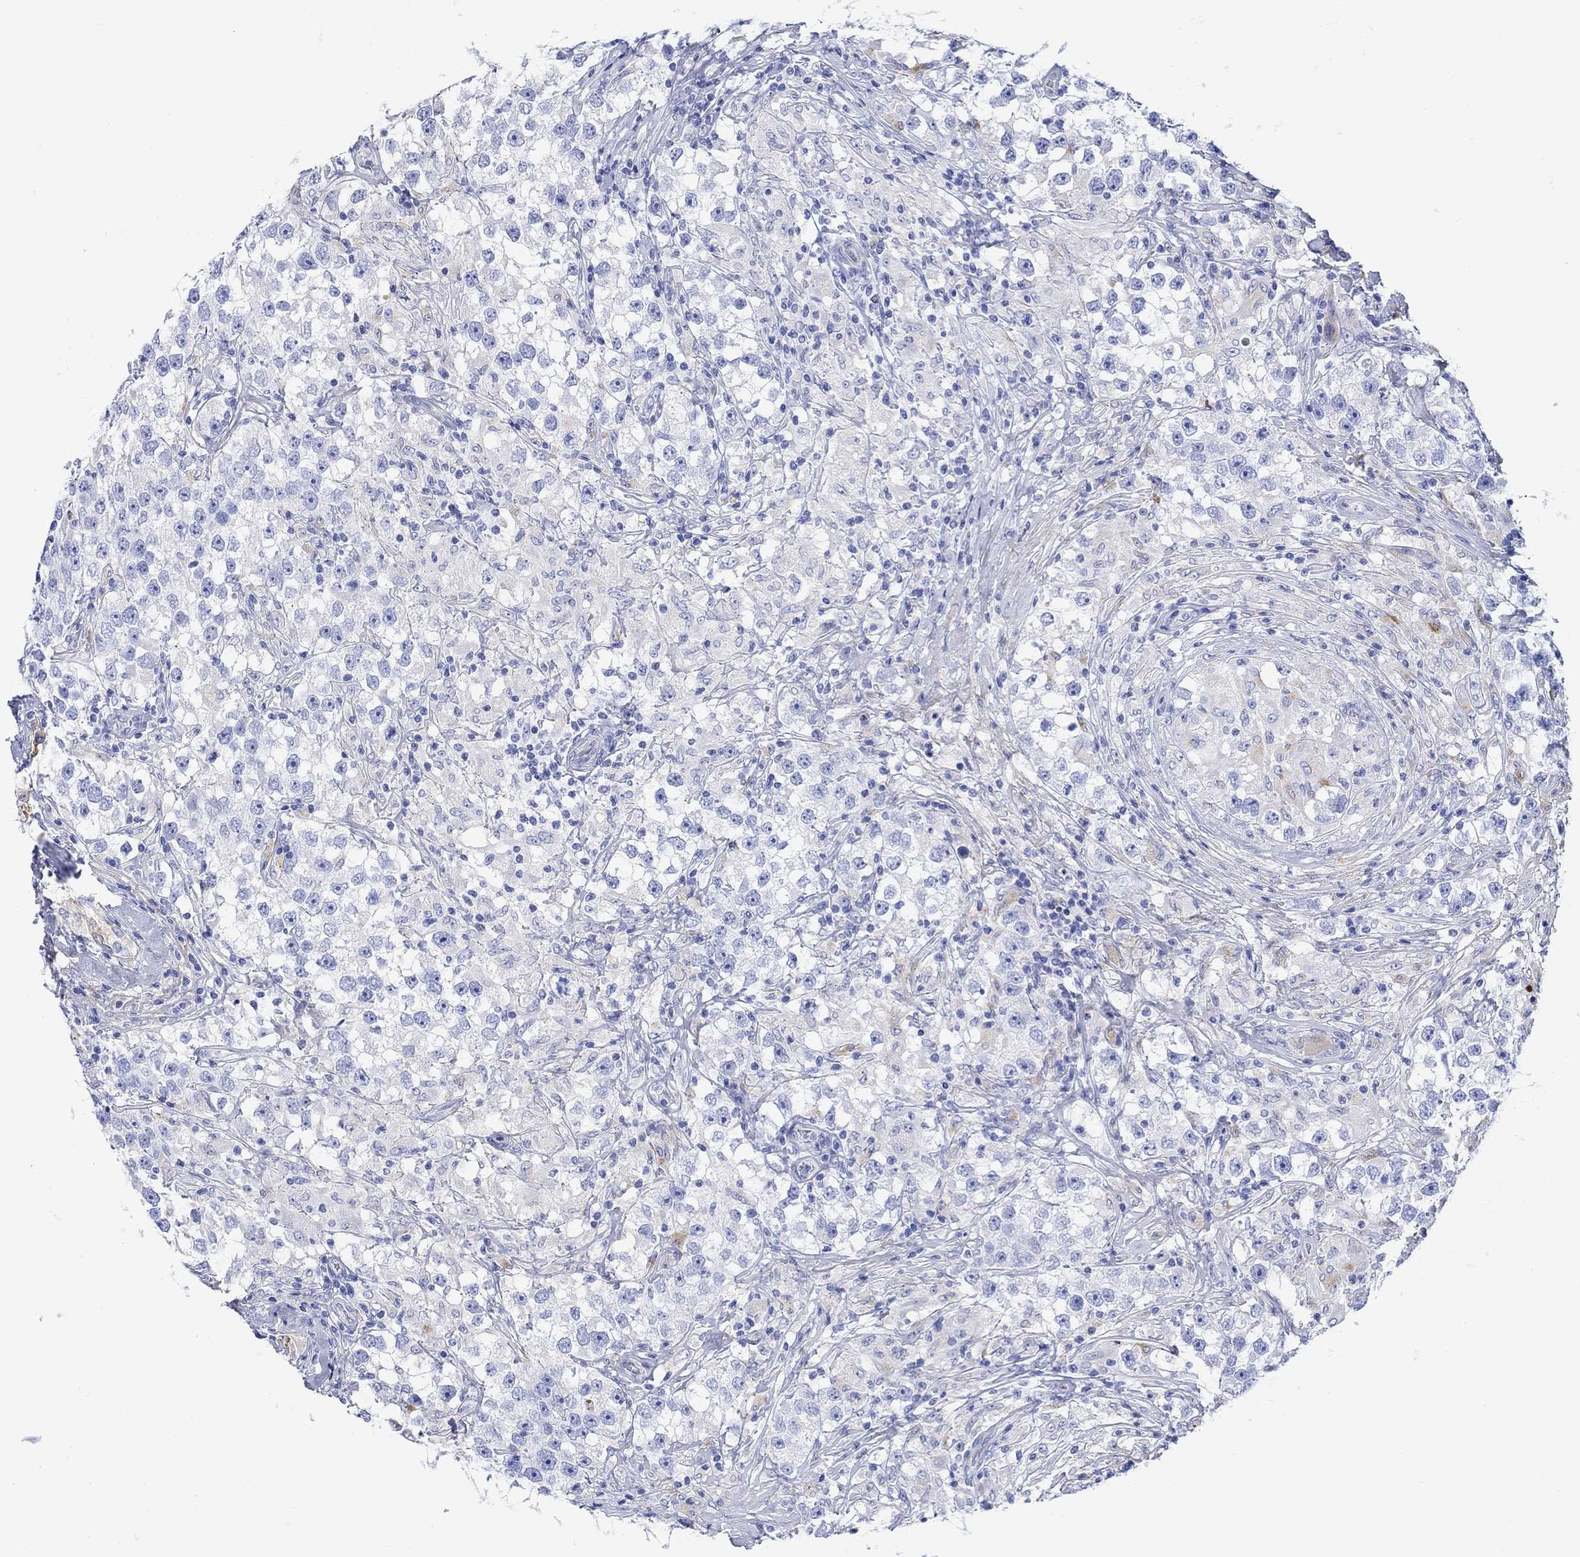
{"staining": {"intensity": "negative", "quantity": "none", "location": "none"}, "tissue": "testis cancer", "cell_type": "Tumor cells", "image_type": "cancer", "snomed": [{"axis": "morphology", "description": "Seminoma, NOS"}, {"axis": "topography", "description": "Testis"}], "caption": "Human testis seminoma stained for a protein using immunohistochemistry reveals no staining in tumor cells.", "gene": "ANKMY1", "patient": {"sex": "male", "age": 46}}